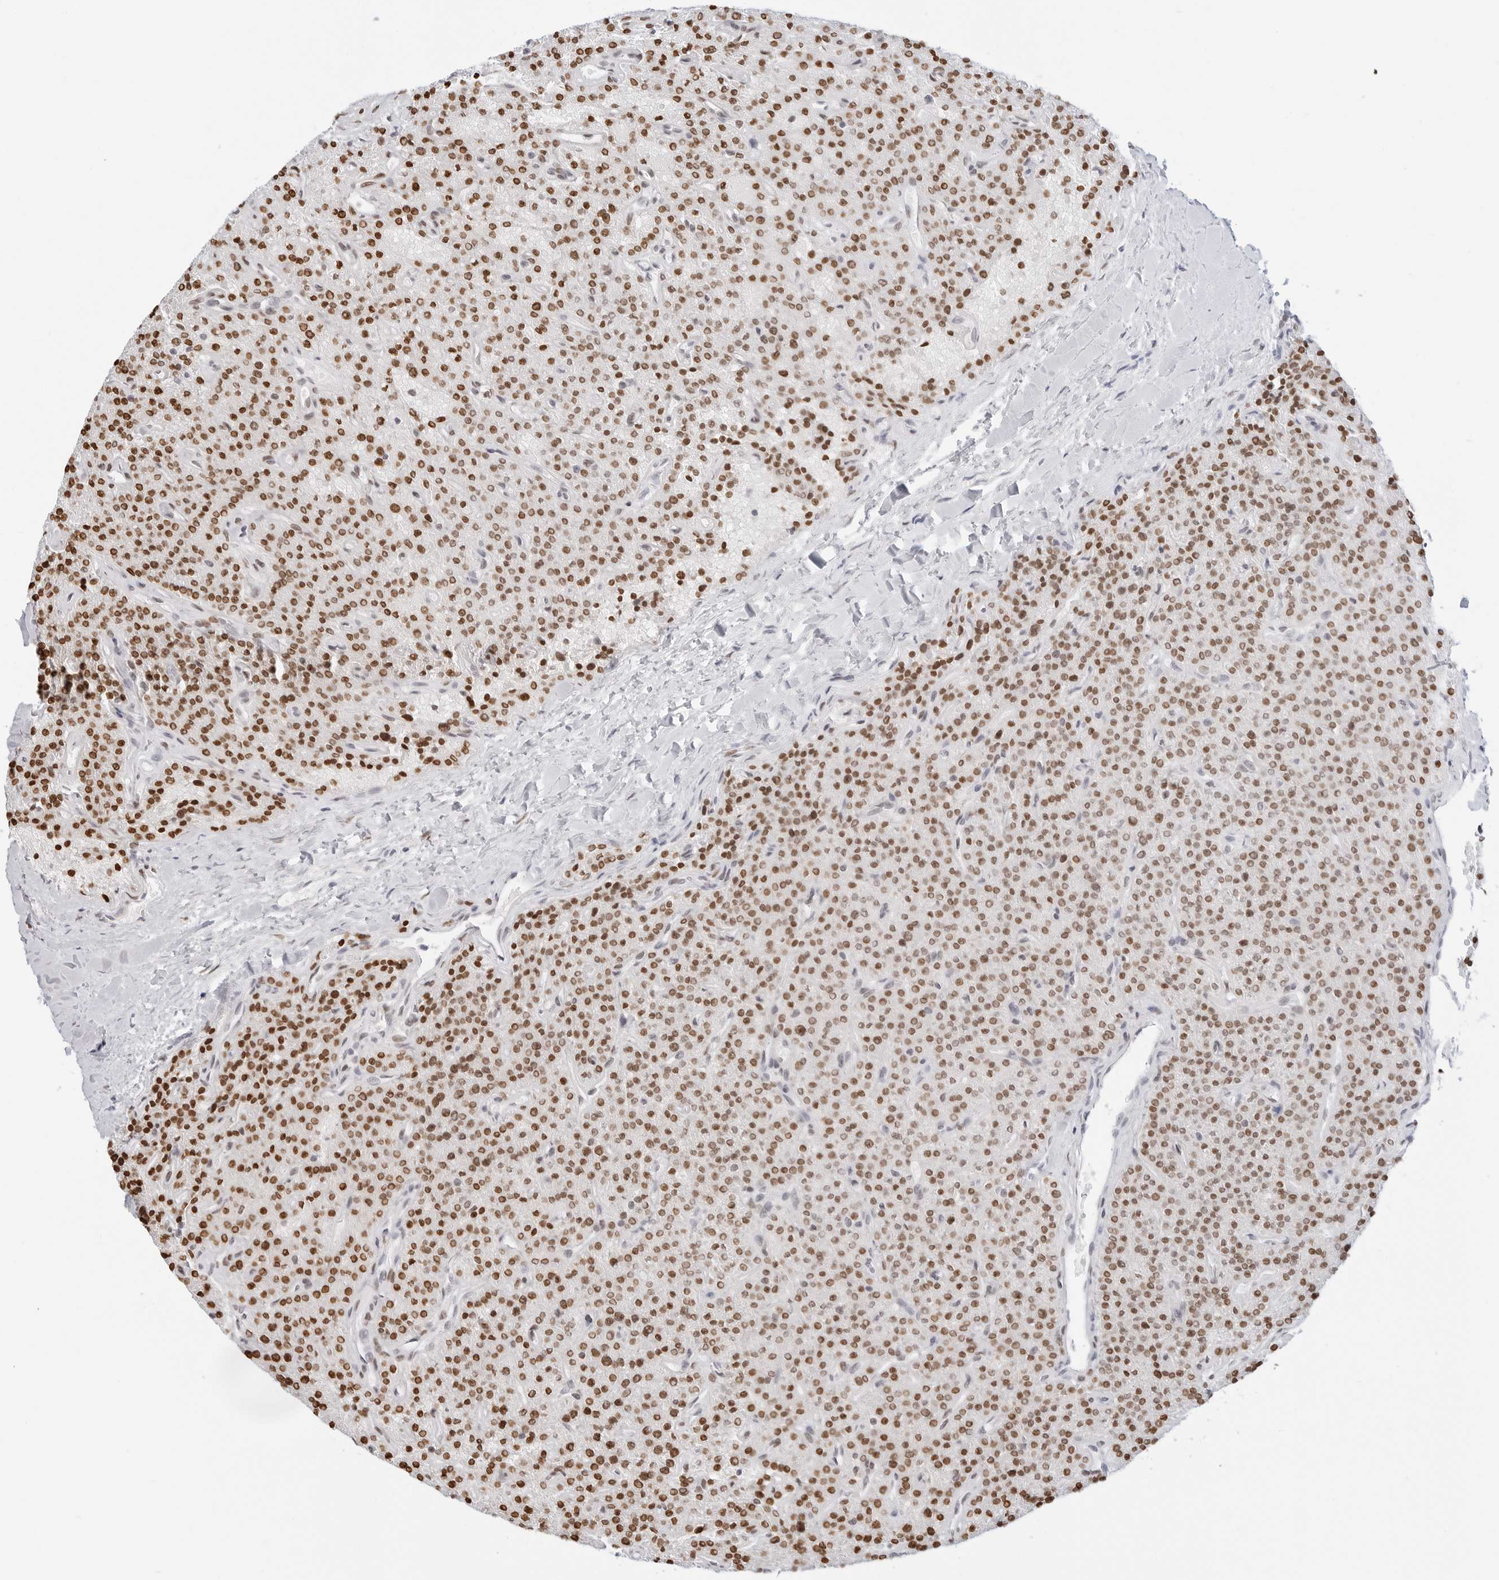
{"staining": {"intensity": "strong", "quantity": ">75%", "location": "cytoplasmic/membranous,nuclear"}, "tissue": "parathyroid gland", "cell_type": "Glandular cells", "image_type": "normal", "snomed": [{"axis": "morphology", "description": "Normal tissue, NOS"}, {"axis": "topography", "description": "Parathyroid gland"}], "caption": "Parathyroid gland stained with DAB immunohistochemistry shows high levels of strong cytoplasmic/membranous,nuclear staining in about >75% of glandular cells.", "gene": "SPIDR", "patient": {"sex": "male", "age": 46}}